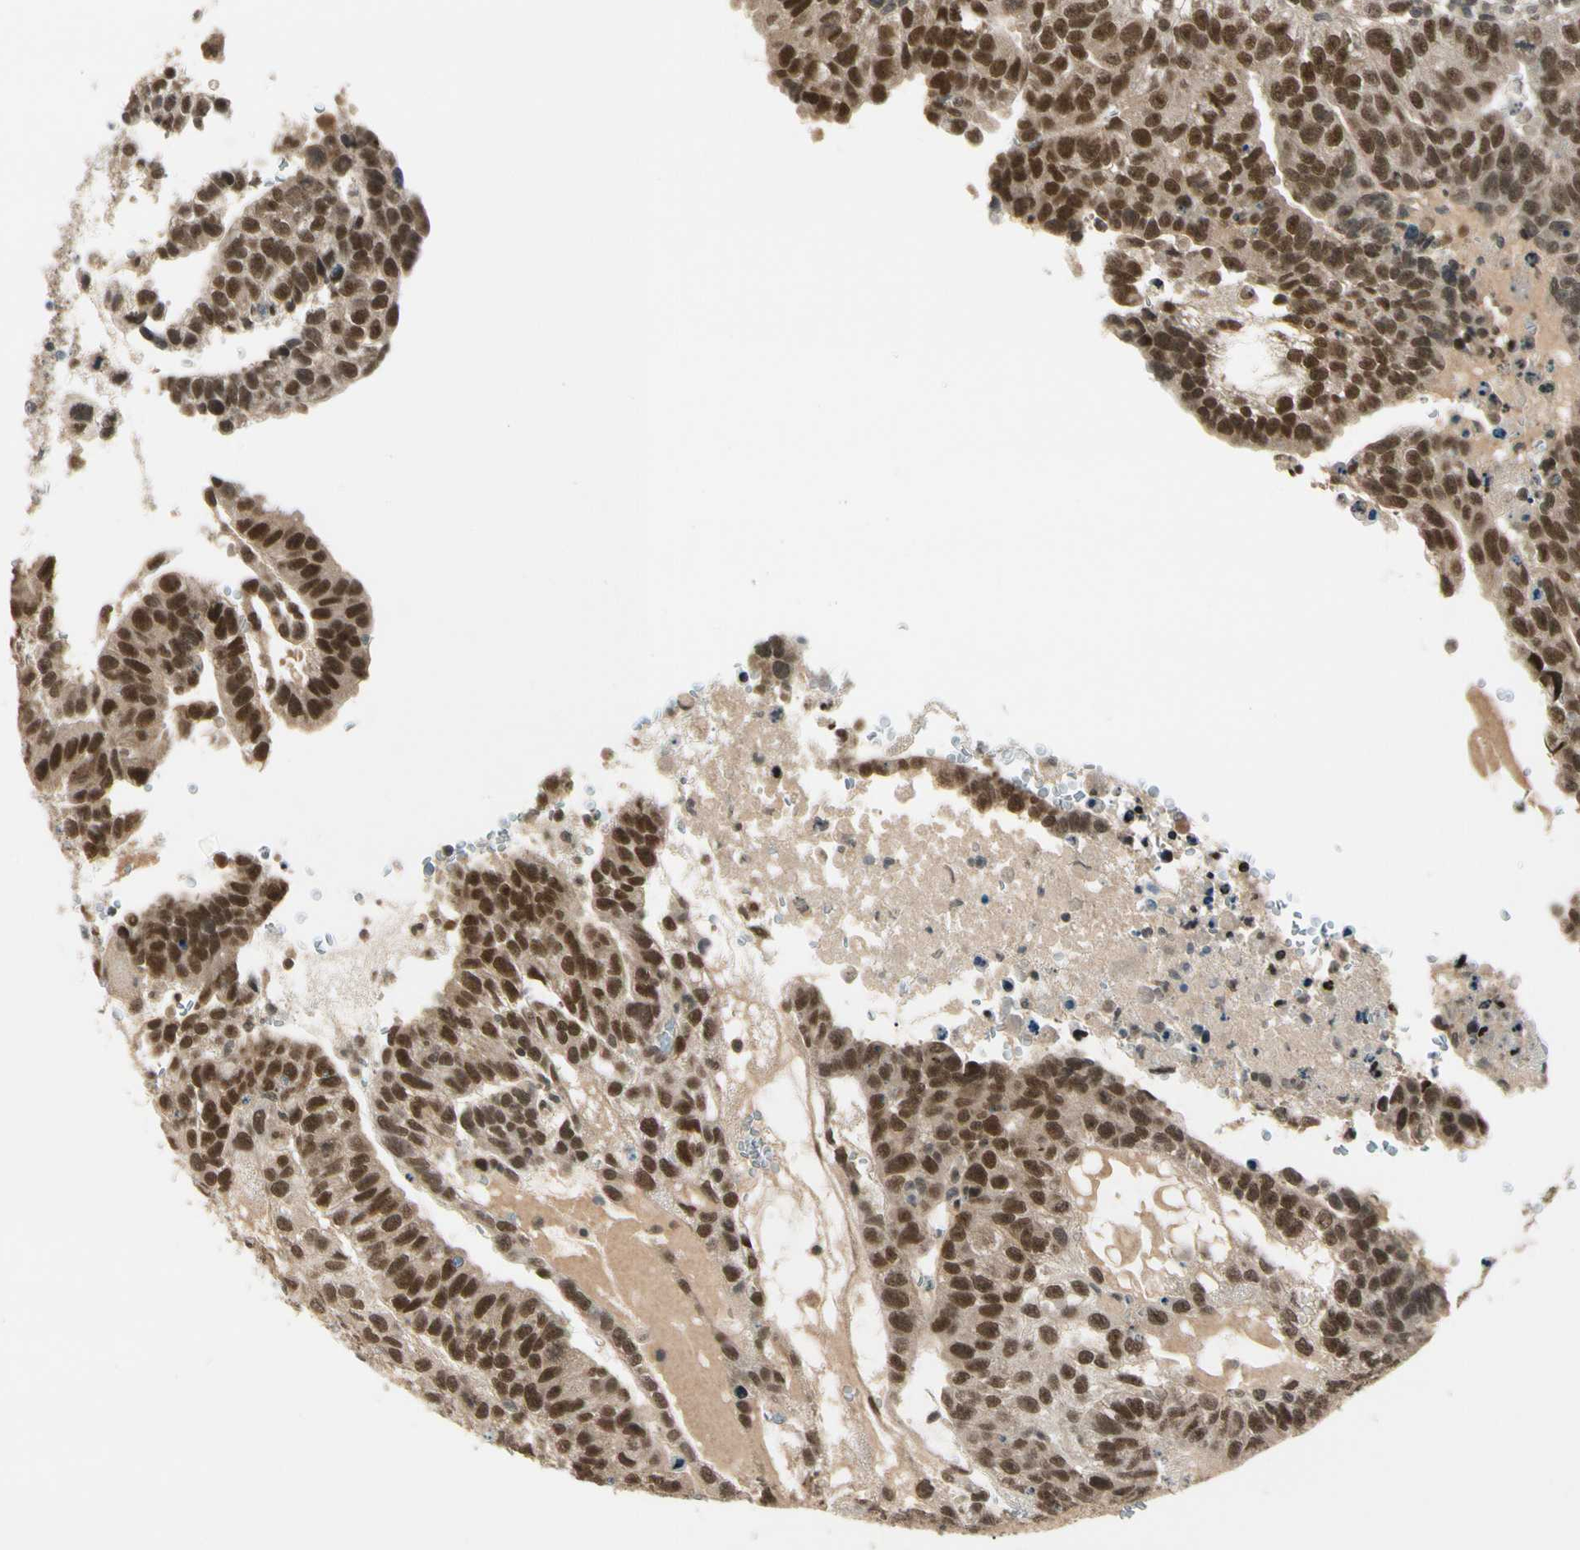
{"staining": {"intensity": "moderate", "quantity": ">75%", "location": "cytoplasmic/membranous,nuclear"}, "tissue": "testis cancer", "cell_type": "Tumor cells", "image_type": "cancer", "snomed": [{"axis": "morphology", "description": "Seminoma, NOS"}, {"axis": "morphology", "description": "Carcinoma, Embryonal, NOS"}, {"axis": "topography", "description": "Testis"}], "caption": "This image demonstrates testis cancer stained with immunohistochemistry (IHC) to label a protein in brown. The cytoplasmic/membranous and nuclear of tumor cells show moderate positivity for the protein. Nuclei are counter-stained blue.", "gene": "ZSCAN12", "patient": {"sex": "male", "age": 52}}